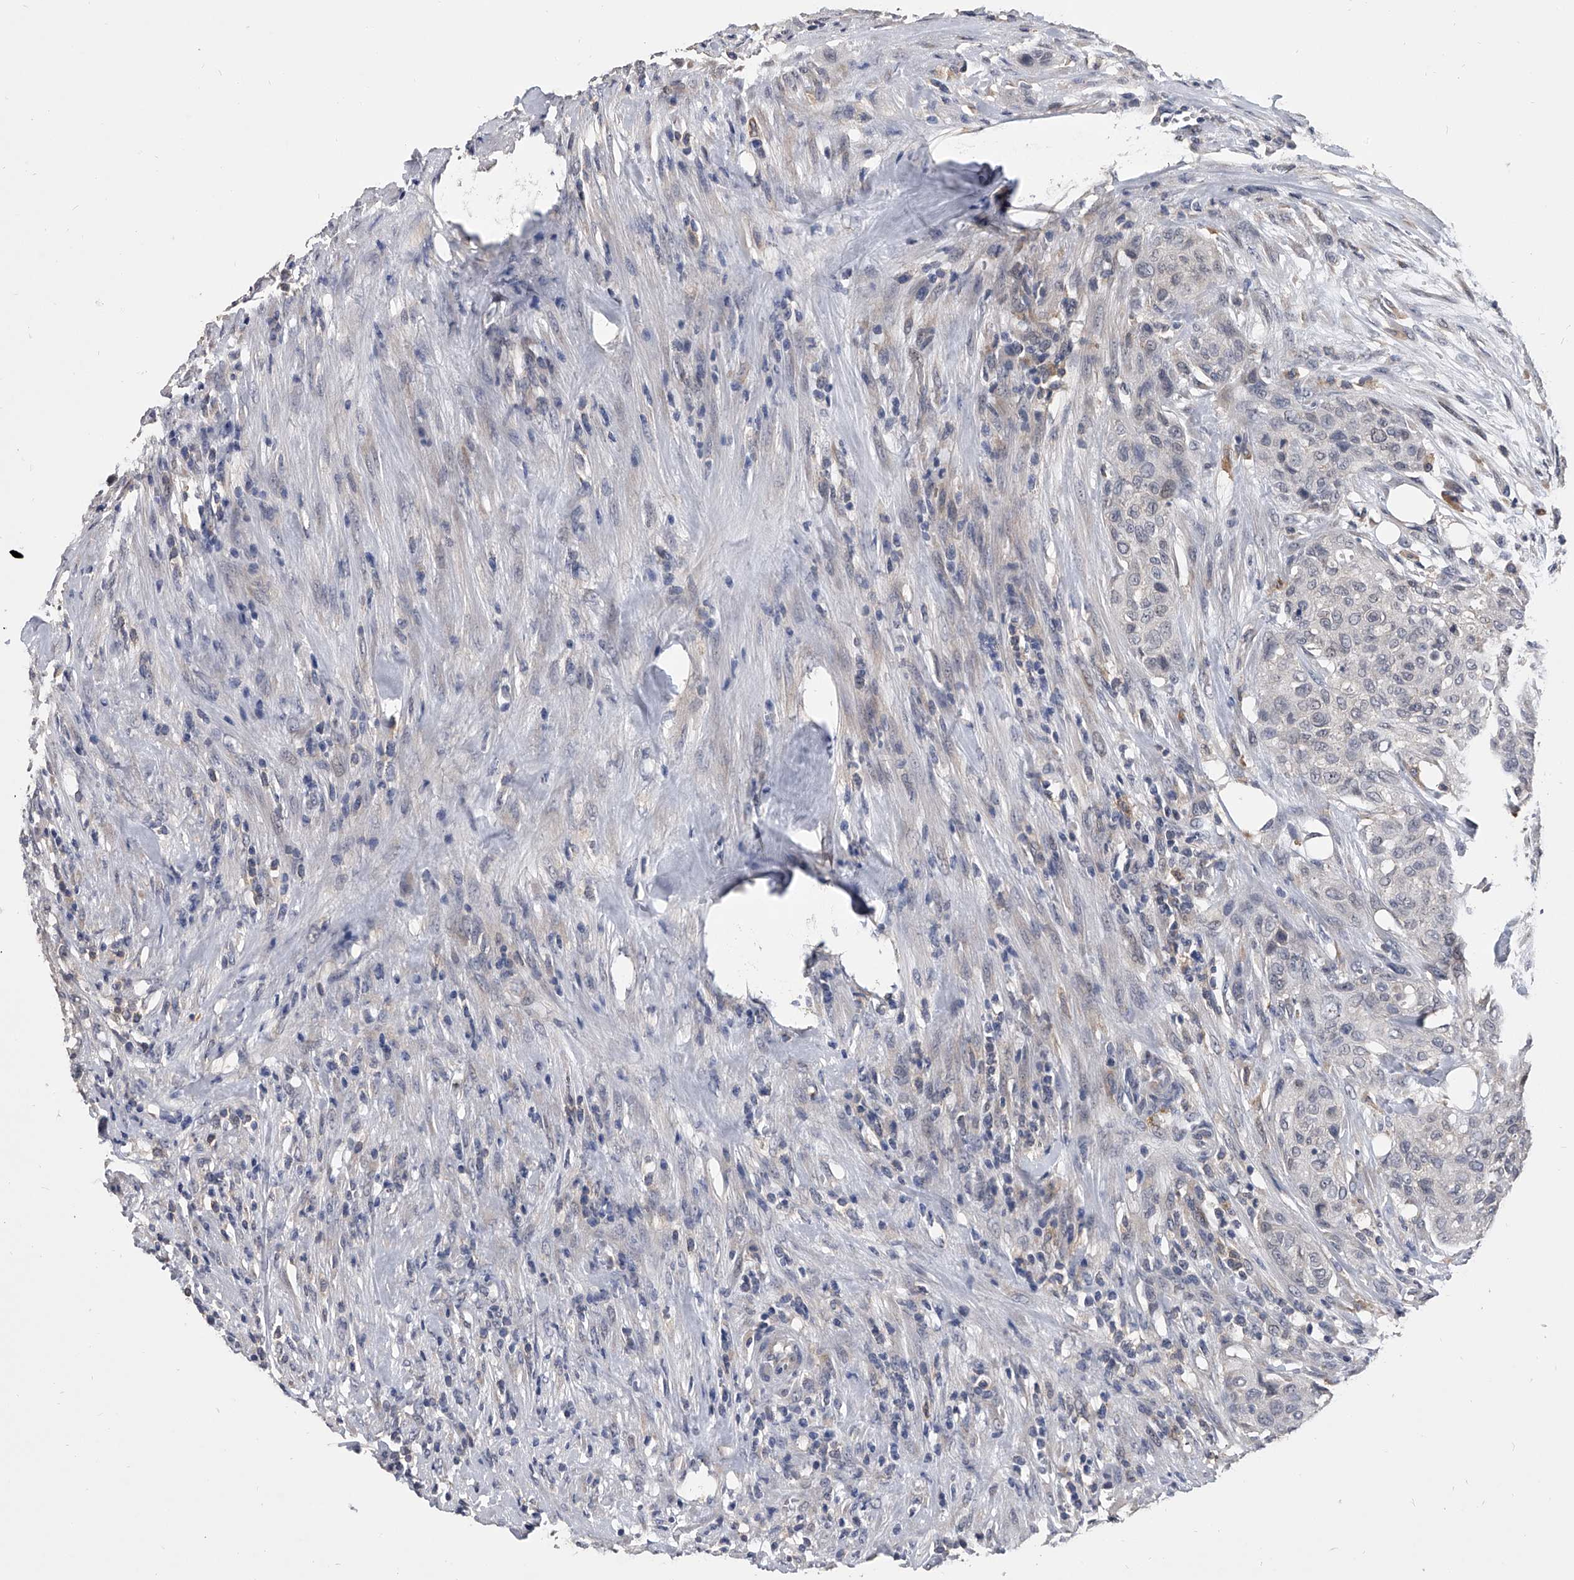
{"staining": {"intensity": "negative", "quantity": "none", "location": "none"}, "tissue": "urothelial cancer", "cell_type": "Tumor cells", "image_type": "cancer", "snomed": [{"axis": "morphology", "description": "Urothelial carcinoma, High grade"}, {"axis": "topography", "description": "Urinary bladder"}], "caption": "Protein analysis of high-grade urothelial carcinoma reveals no significant expression in tumor cells. (DAB (3,3'-diaminobenzidine) immunohistochemistry (IHC) visualized using brightfield microscopy, high magnification).", "gene": "MAP4K3", "patient": {"sex": "male", "age": 35}}